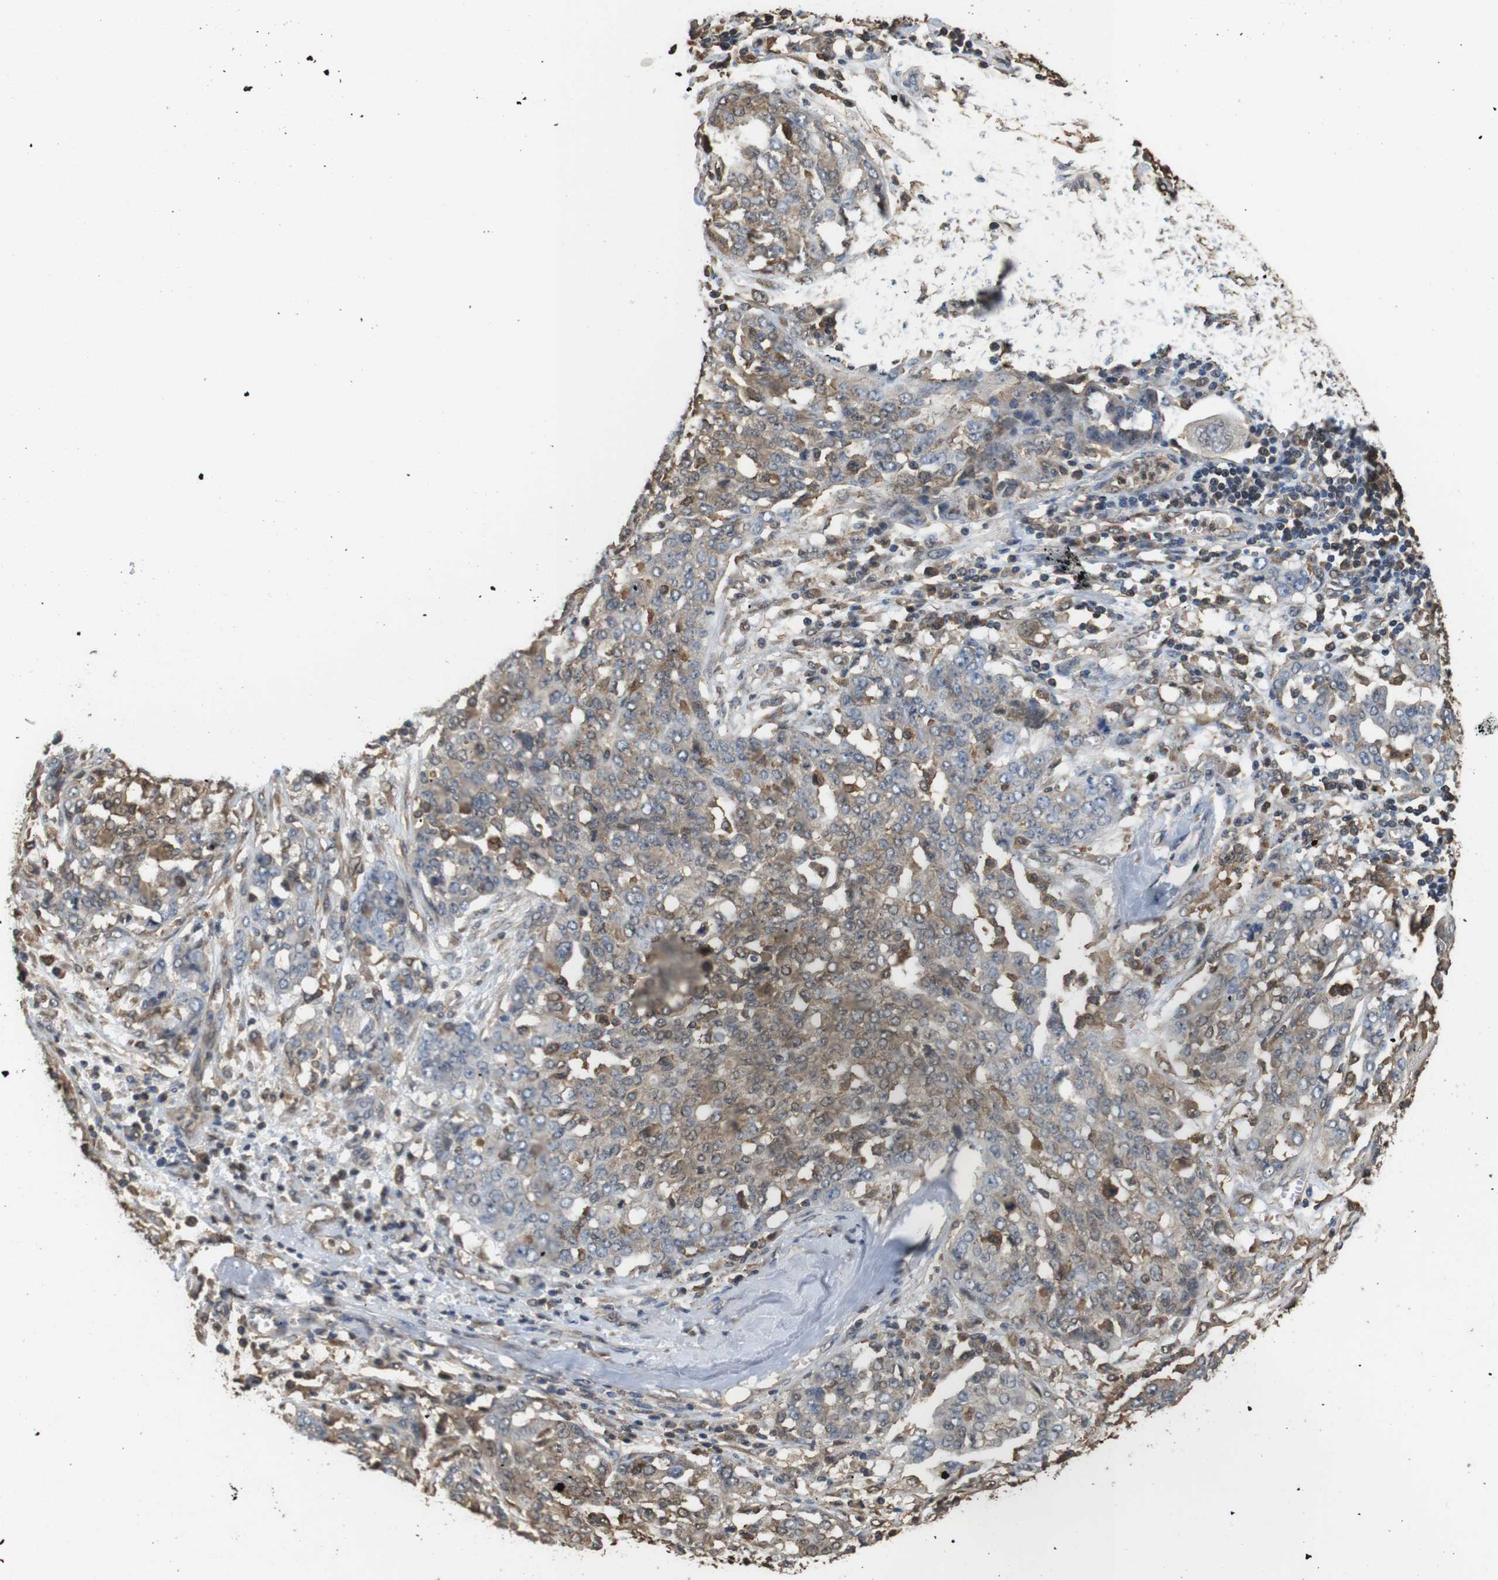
{"staining": {"intensity": "weak", "quantity": ">75%", "location": "cytoplasmic/membranous"}, "tissue": "ovarian cancer", "cell_type": "Tumor cells", "image_type": "cancer", "snomed": [{"axis": "morphology", "description": "Cystadenocarcinoma, serous, NOS"}, {"axis": "topography", "description": "Soft tissue"}, {"axis": "topography", "description": "Ovary"}], "caption": "Serous cystadenocarcinoma (ovarian) stained with DAB immunohistochemistry displays low levels of weak cytoplasmic/membranous expression in approximately >75% of tumor cells.", "gene": "LDHA", "patient": {"sex": "female", "age": 57}}